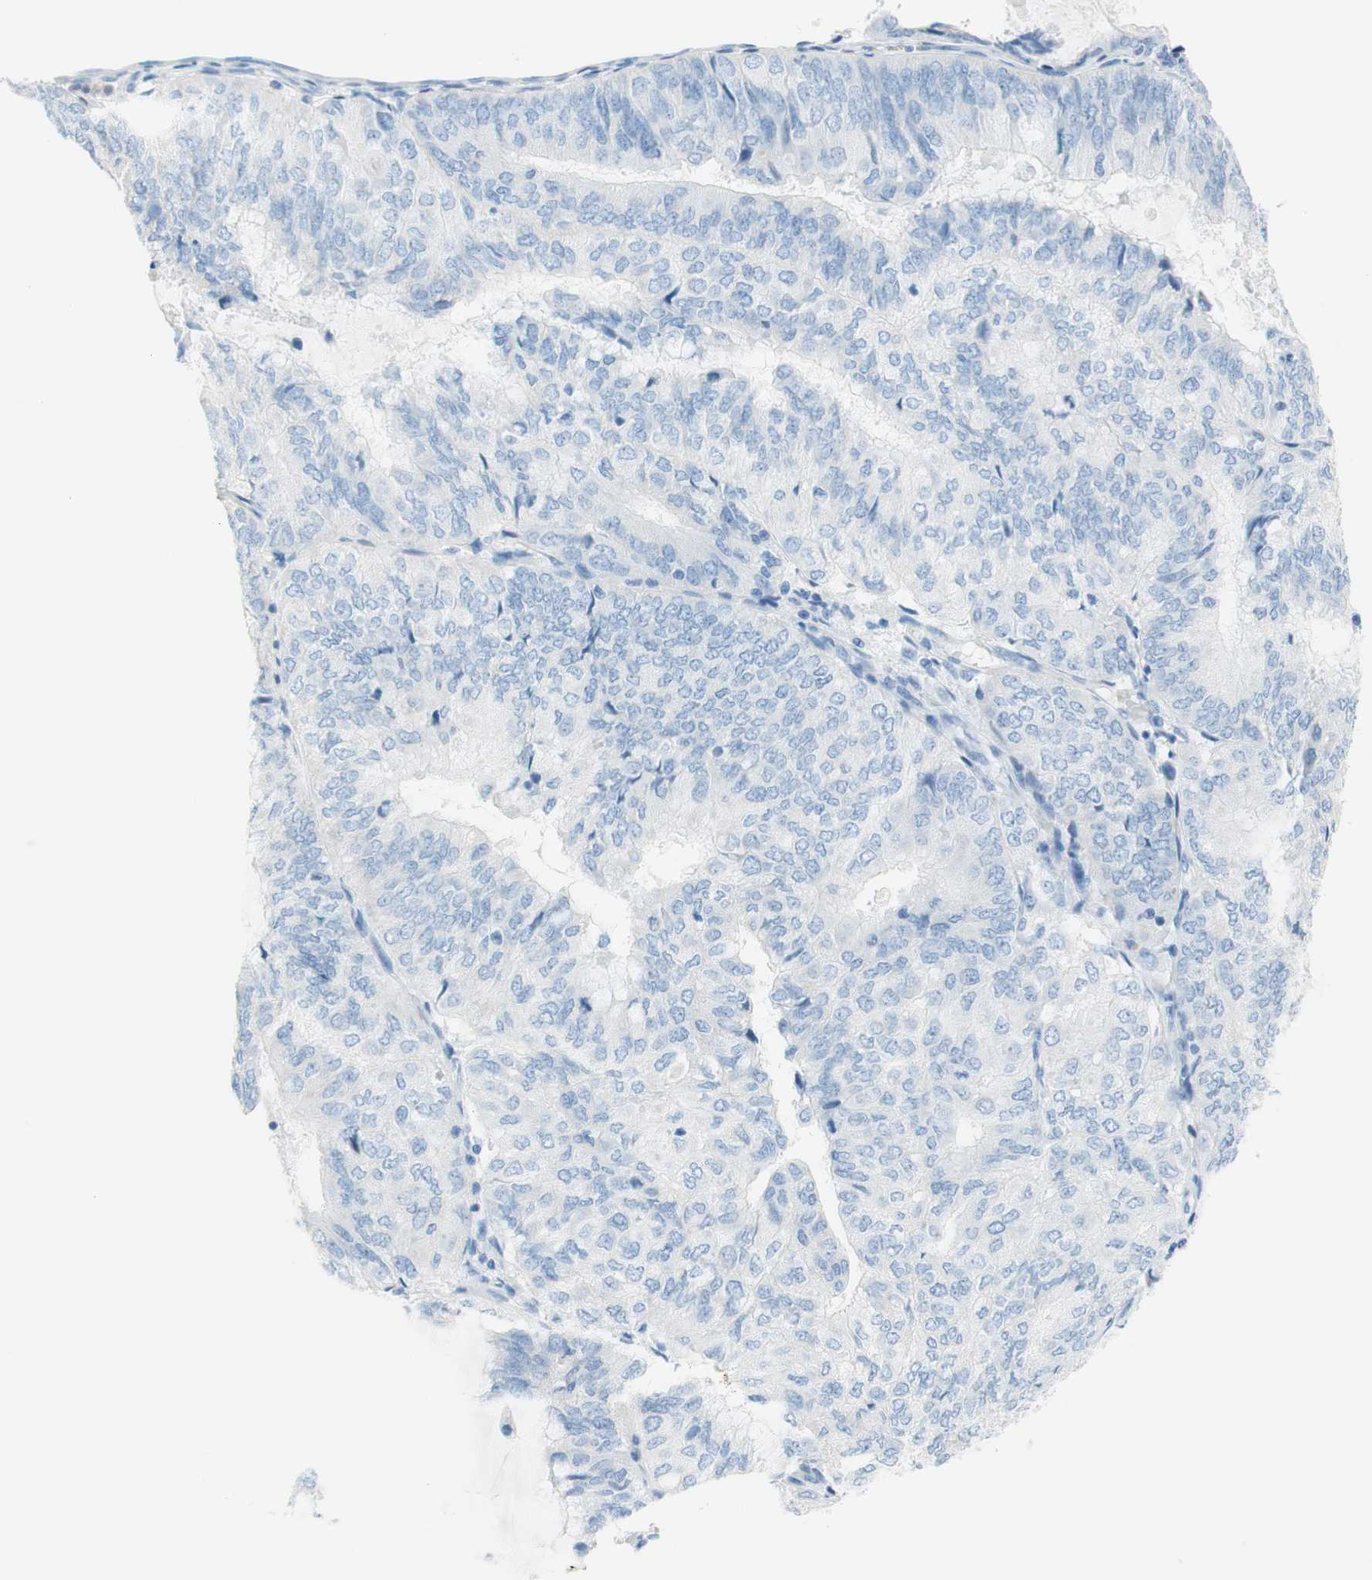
{"staining": {"intensity": "negative", "quantity": "none", "location": "none"}, "tissue": "endometrial cancer", "cell_type": "Tumor cells", "image_type": "cancer", "snomed": [{"axis": "morphology", "description": "Adenocarcinoma, NOS"}, {"axis": "topography", "description": "Endometrium"}], "caption": "Immunohistochemistry photomicrograph of neoplastic tissue: endometrial adenocarcinoma stained with DAB (3,3'-diaminobenzidine) demonstrates no significant protein positivity in tumor cells.", "gene": "CEACAM1", "patient": {"sex": "female", "age": 81}}